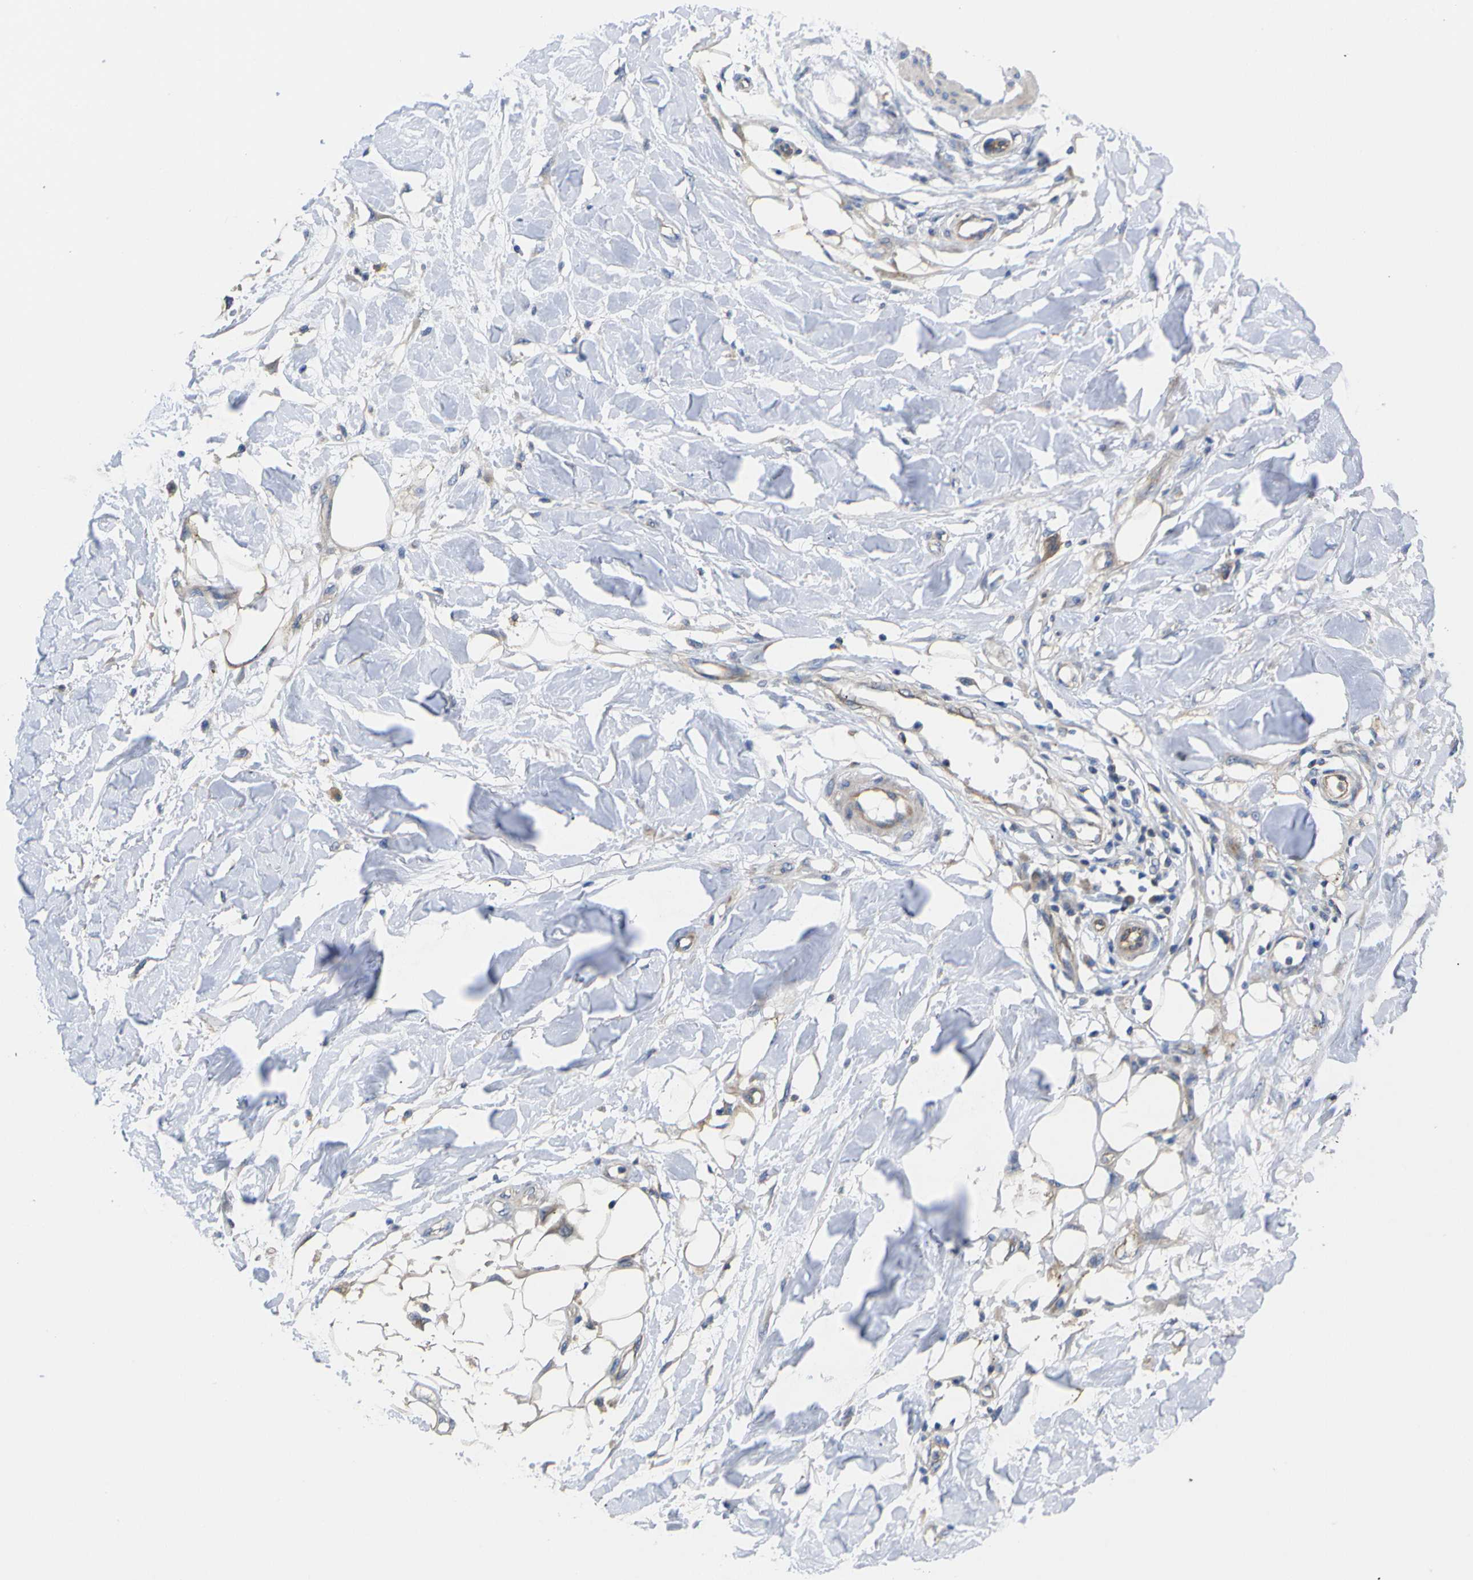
{"staining": {"intensity": "weak", "quantity": ">75%", "location": "cytoplasmic/membranous"}, "tissue": "adipose tissue", "cell_type": "Adipocytes", "image_type": "normal", "snomed": [{"axis": "morphology", "description": "Normal tissue, NOS"}, {"axis": "morphology", "description": "Squamous cell carcinoma, NOS"}, {"axis": "topography", "description": "Skin"}, {"axis": "topography", "description": "Peripheral nerve tissue"}], "caption": "Weak cytoplasmic/membranous expression is seen in approximately >75% of adipocytes in unremarkable adipose tissue.", "gene": "USH1C", "patient": {"sex": "male", "age": 83}}